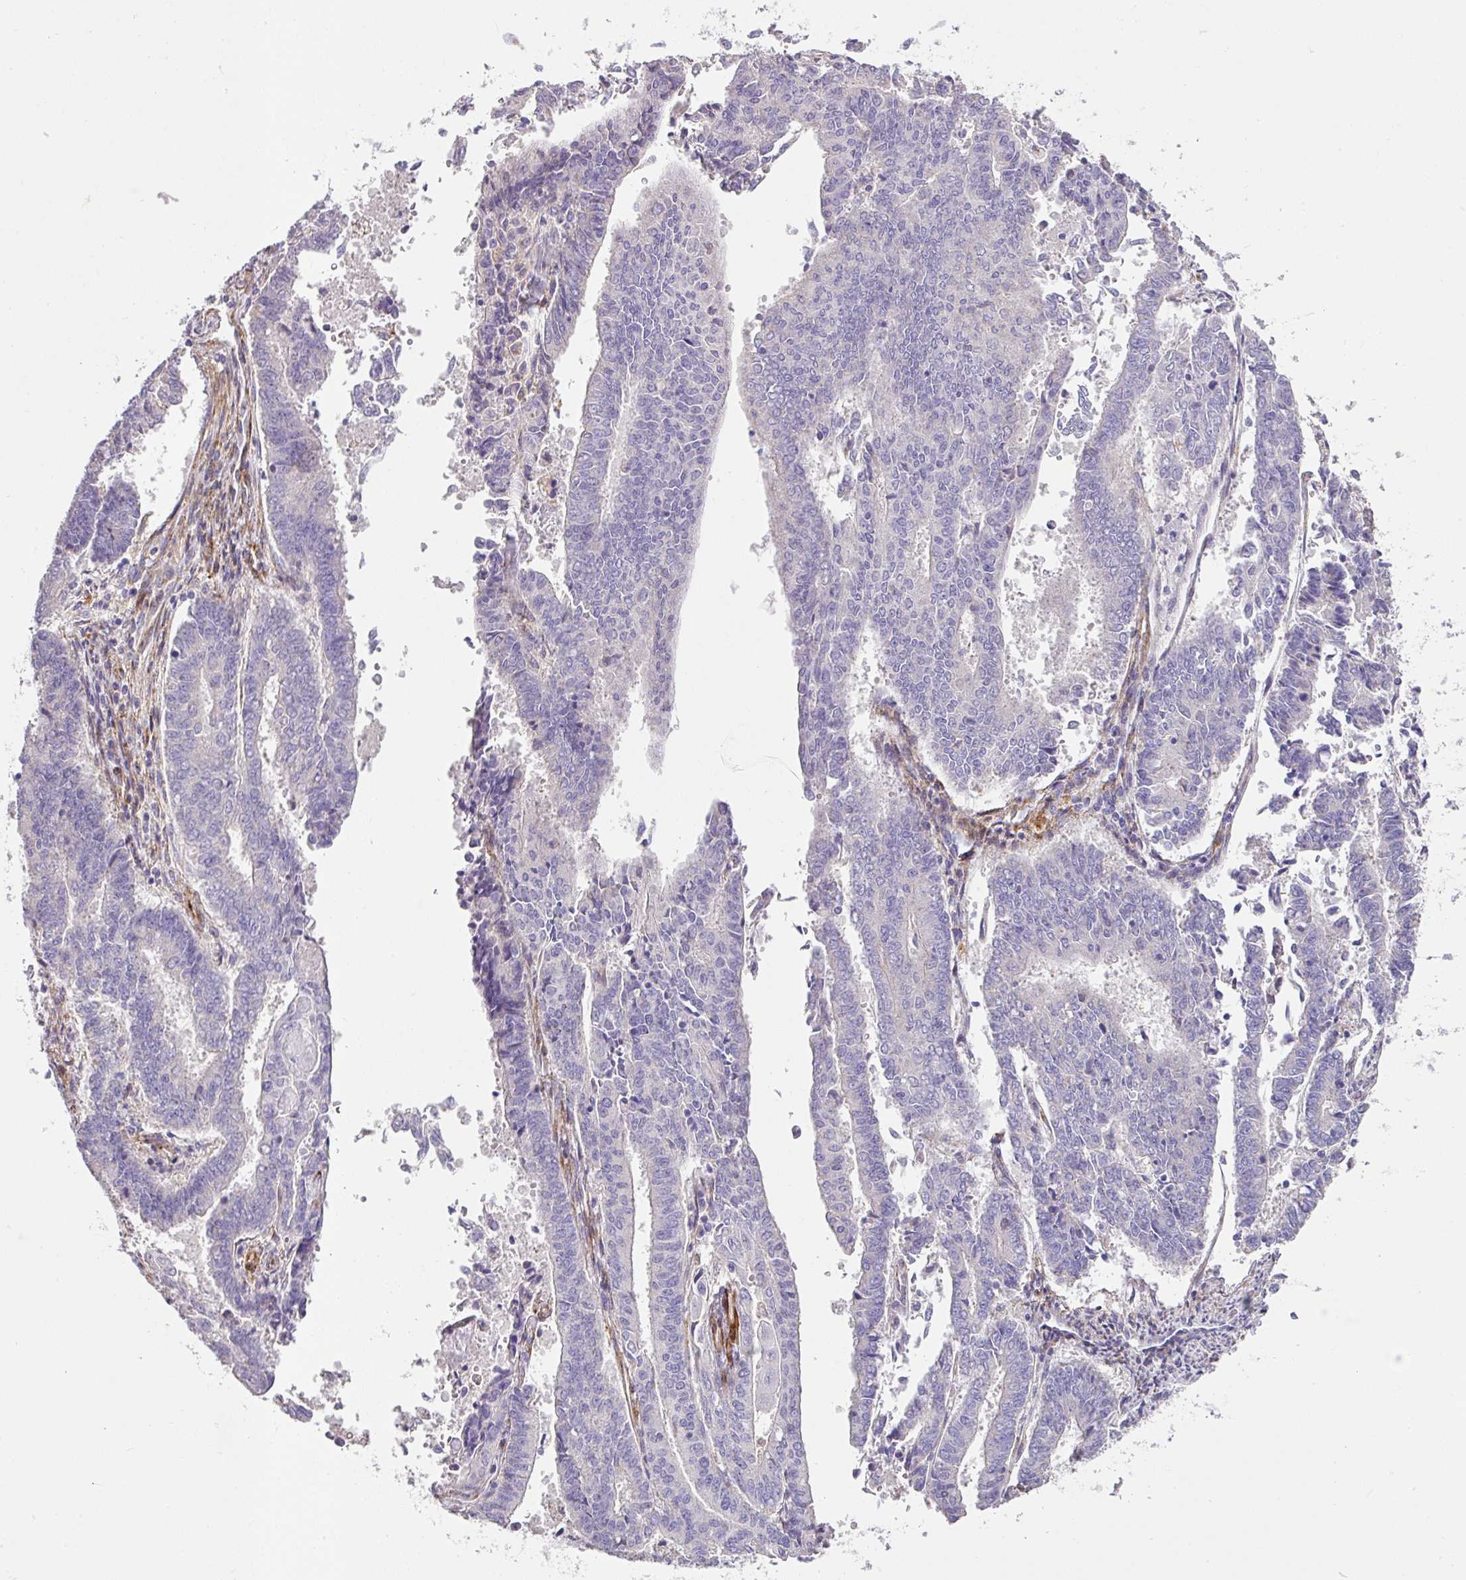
{"staining": {"intensity": "negative", "quantity": "none", "location": "none"}, "tissue": "endometrial cancer", "cell_type": "Tumor cells", "image_type": "cancer", "snomed": [{"axis": "morphology", "description": "Adenocarcinoma, NOS"}, {"axis": "topography", "description": "Endometrium"}], "caption": "Adenocarcinoma (endometrial) was stained to show a protein in brown. There is no significant expression in tumor cells. Brightfield microscopy of IHC stained with DAB (brown) and hematoxylin (blue), captured at high magnification.", "gene": "SLC25A17", "patient": {"sex": "female", "age": 59}}